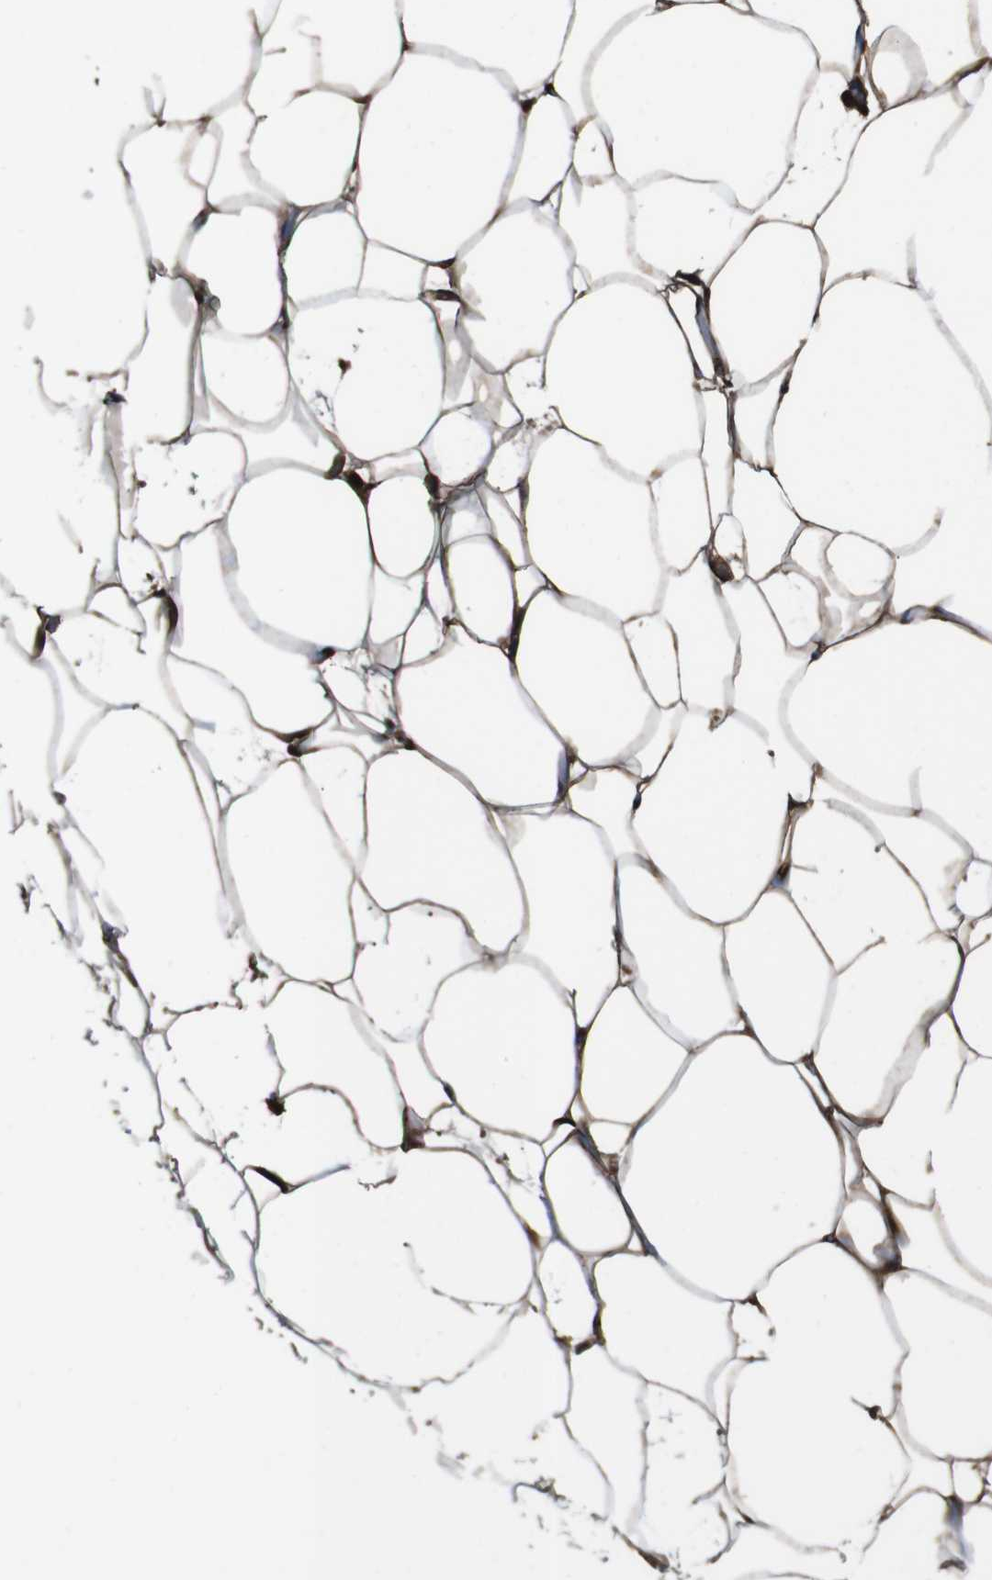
{"staining": {"intensity": "strong", "quantity": ">75%", "location": "cytoplasmic/membranous,nuclear"}, "tissue": "adipose tissue", "cell_type": "Adipocytes", "image_type": "normal", "snomed": [{"axis": "morphology", "description": "Normal tissue, NOS"}, {"axis": "topography", "description": "Breast"}, {"axis": "topography", "description": "Adipose tissue"}], "caption": "Immunohistochemistry of benign human adipose tissue shows high levels of strong cytoplasmic/membranous,nuclear expression in about >75% of adipocytes.", "gene": "VCP", "patient": {"sex": "female", "age": 25}}